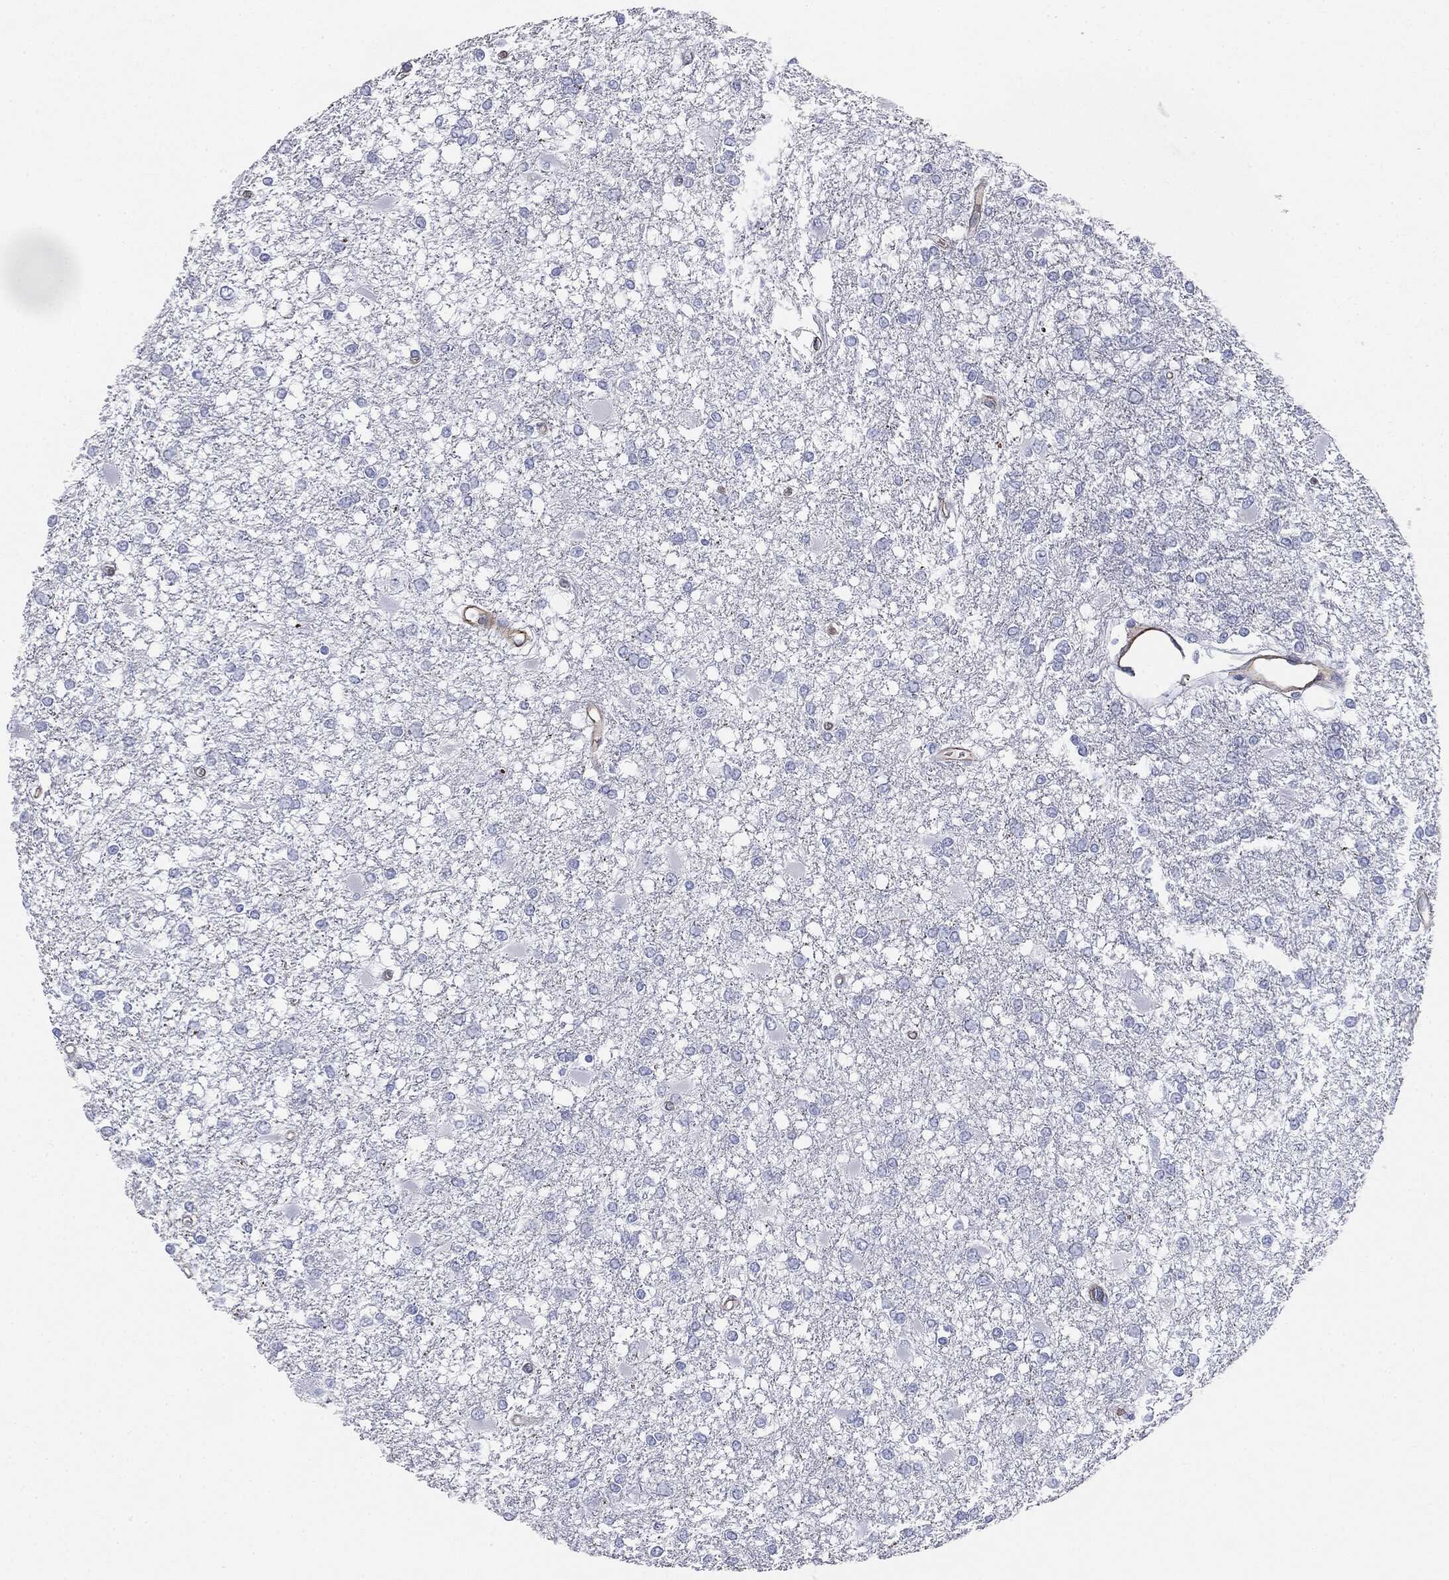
{"staining": {"intensity": "negative", "quantity": "none", "location": "none"}, "tissue": "glioma", "cell_type": "Tumor cells", "image_type": "cancer", "snomed": [{"axis": "morphology", "description": "Glioma, malignant, High grade"}, {"axis": "topography", "description": "Cerebral cortex"}], "caption": "Tumor cells show no significant expression in glioma. The staining is performed using DAB brown chromogen with nuclei counter-stained in using hematoxylin.", "gene": "MUC5AC", "patient": {"sex": "male", "age": 79}}